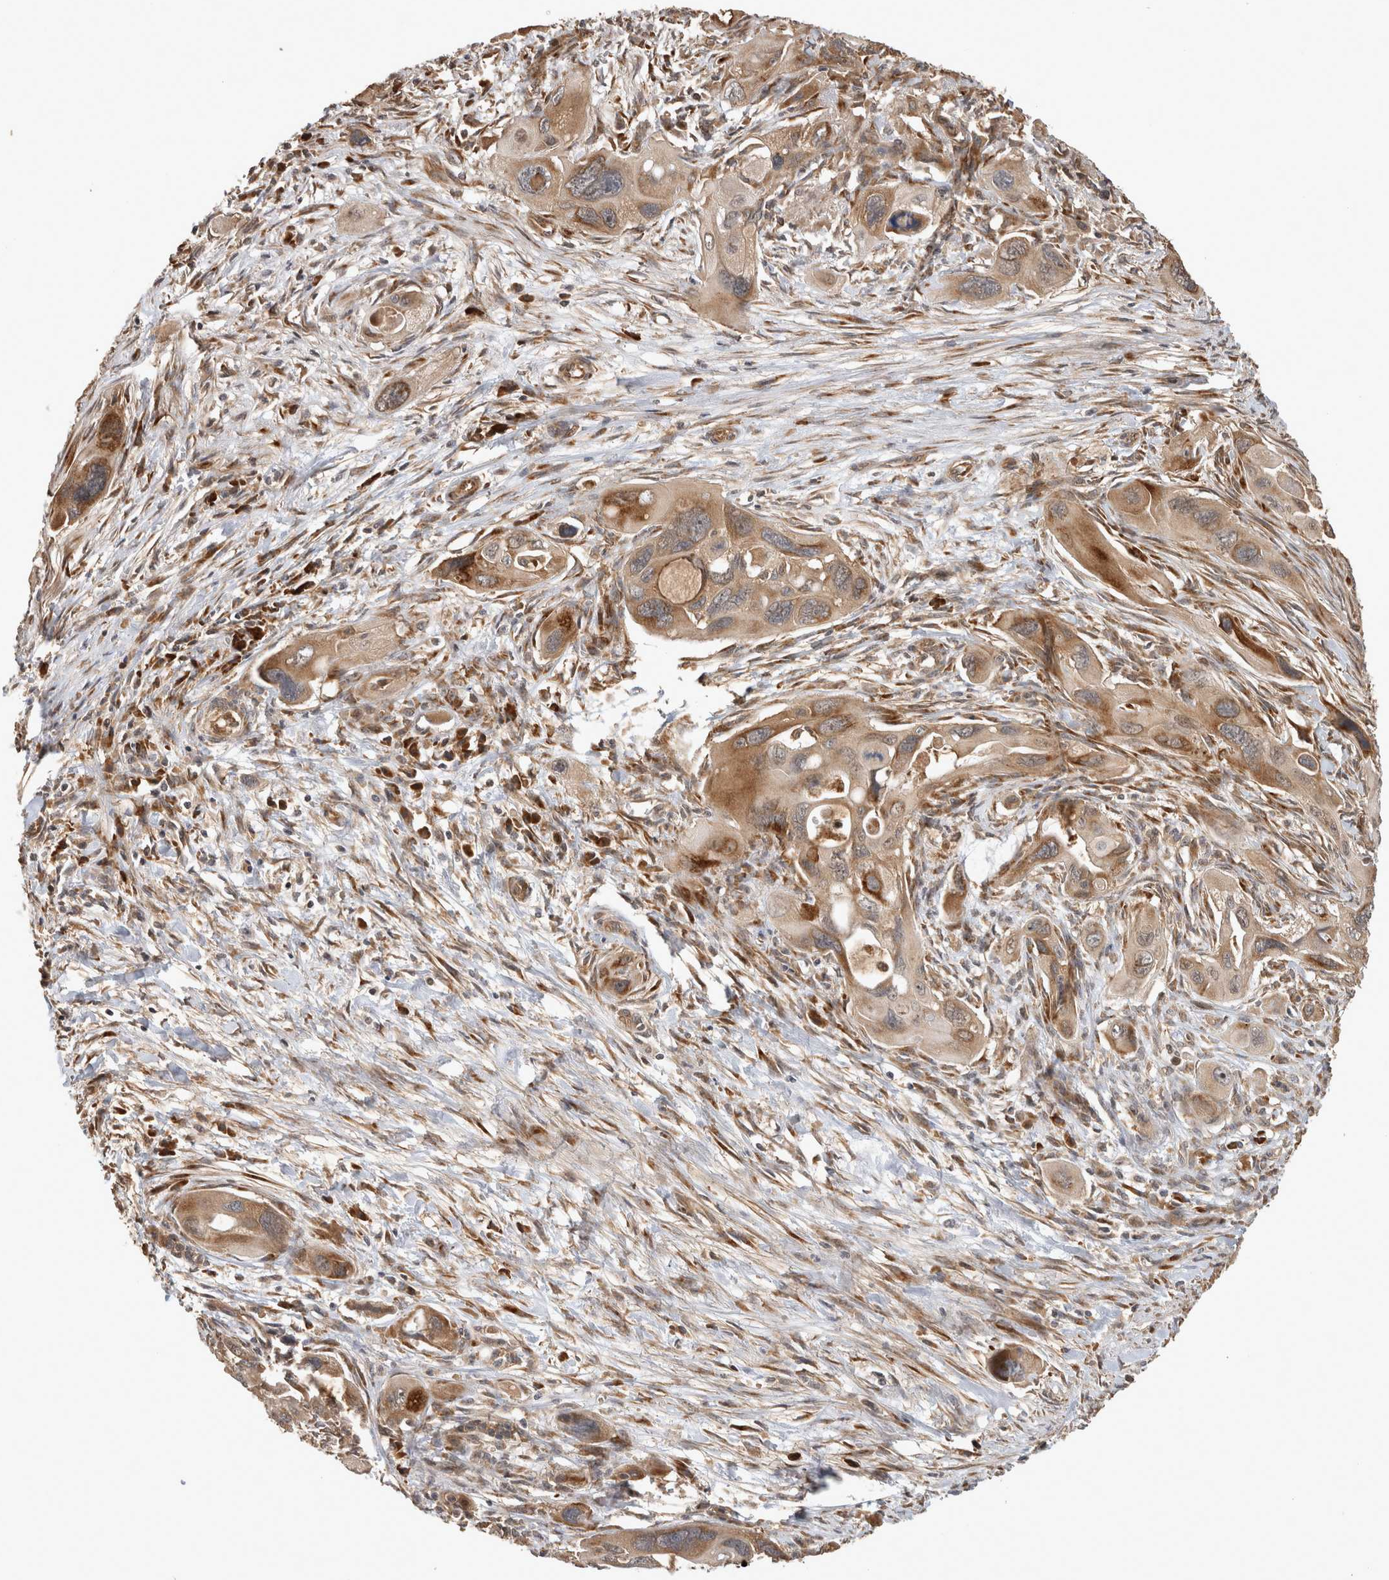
{"staining": {"intensity": "moderate", "quantity": ">75%", "location": "cytoplasmic/membranous"}, "tissue": "pancreatic cancer", "cell_type": "Tumor cells", "image_type": "cancer", "snomed": [{"axis": "morphology", "description": "Adenocarcinoma, NOS"}, {"axis": "topography", "description": "Pancreas"}], "caption": "Human pancreatic cancer stained for a protein (brown) shows moderate cytoplasmic/membranous positive staining in approximately >75% of tumor cells.", "gene": "PCDHB15", "patient": {"sex": "male", "age": 73}}